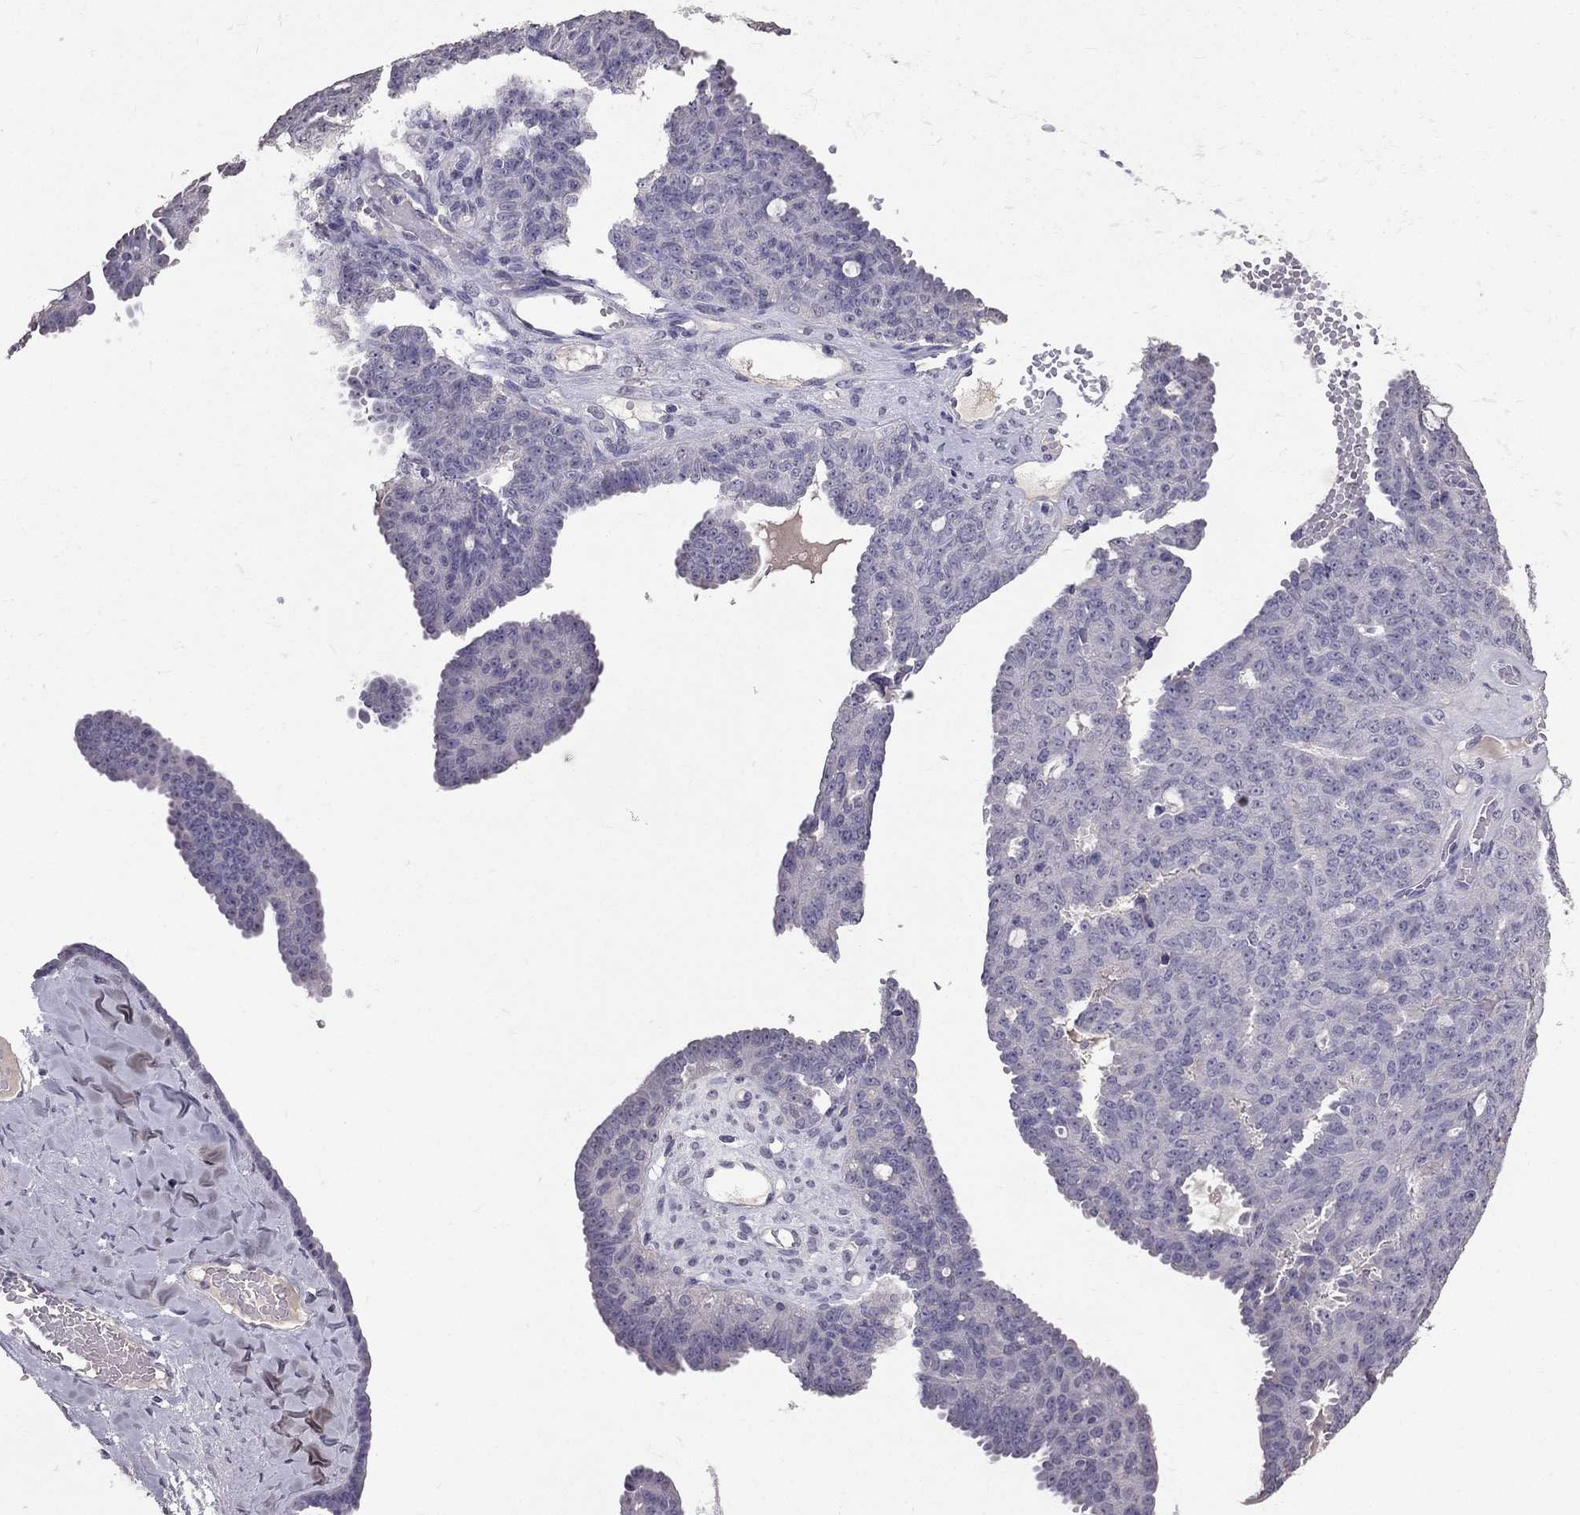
{"staining": {"intensity": "negative", "quantity": "none", "location": "none"}, "tissue": "ovarian cancer", "cell_type": "Tumor cells", "image_type": "cancer", "snomed": [{"axis": "morphology", "description": "Cystadenocarcinoma, serous, NOS"}, {"axis": "topography", "description": "Ovary"}], "caption": "A high-resolution histopathology image shows immunohistochemistry (IHC) staining of ovarian cancer (serous cystadenocarcinoma), which exhibits no significant staining in tumor cells. (DAB immunohistochemistry (IHC) with hematoxylin counter stain).", "gene": "SCG5", "patient": {"sex": "female", "age": 71}}